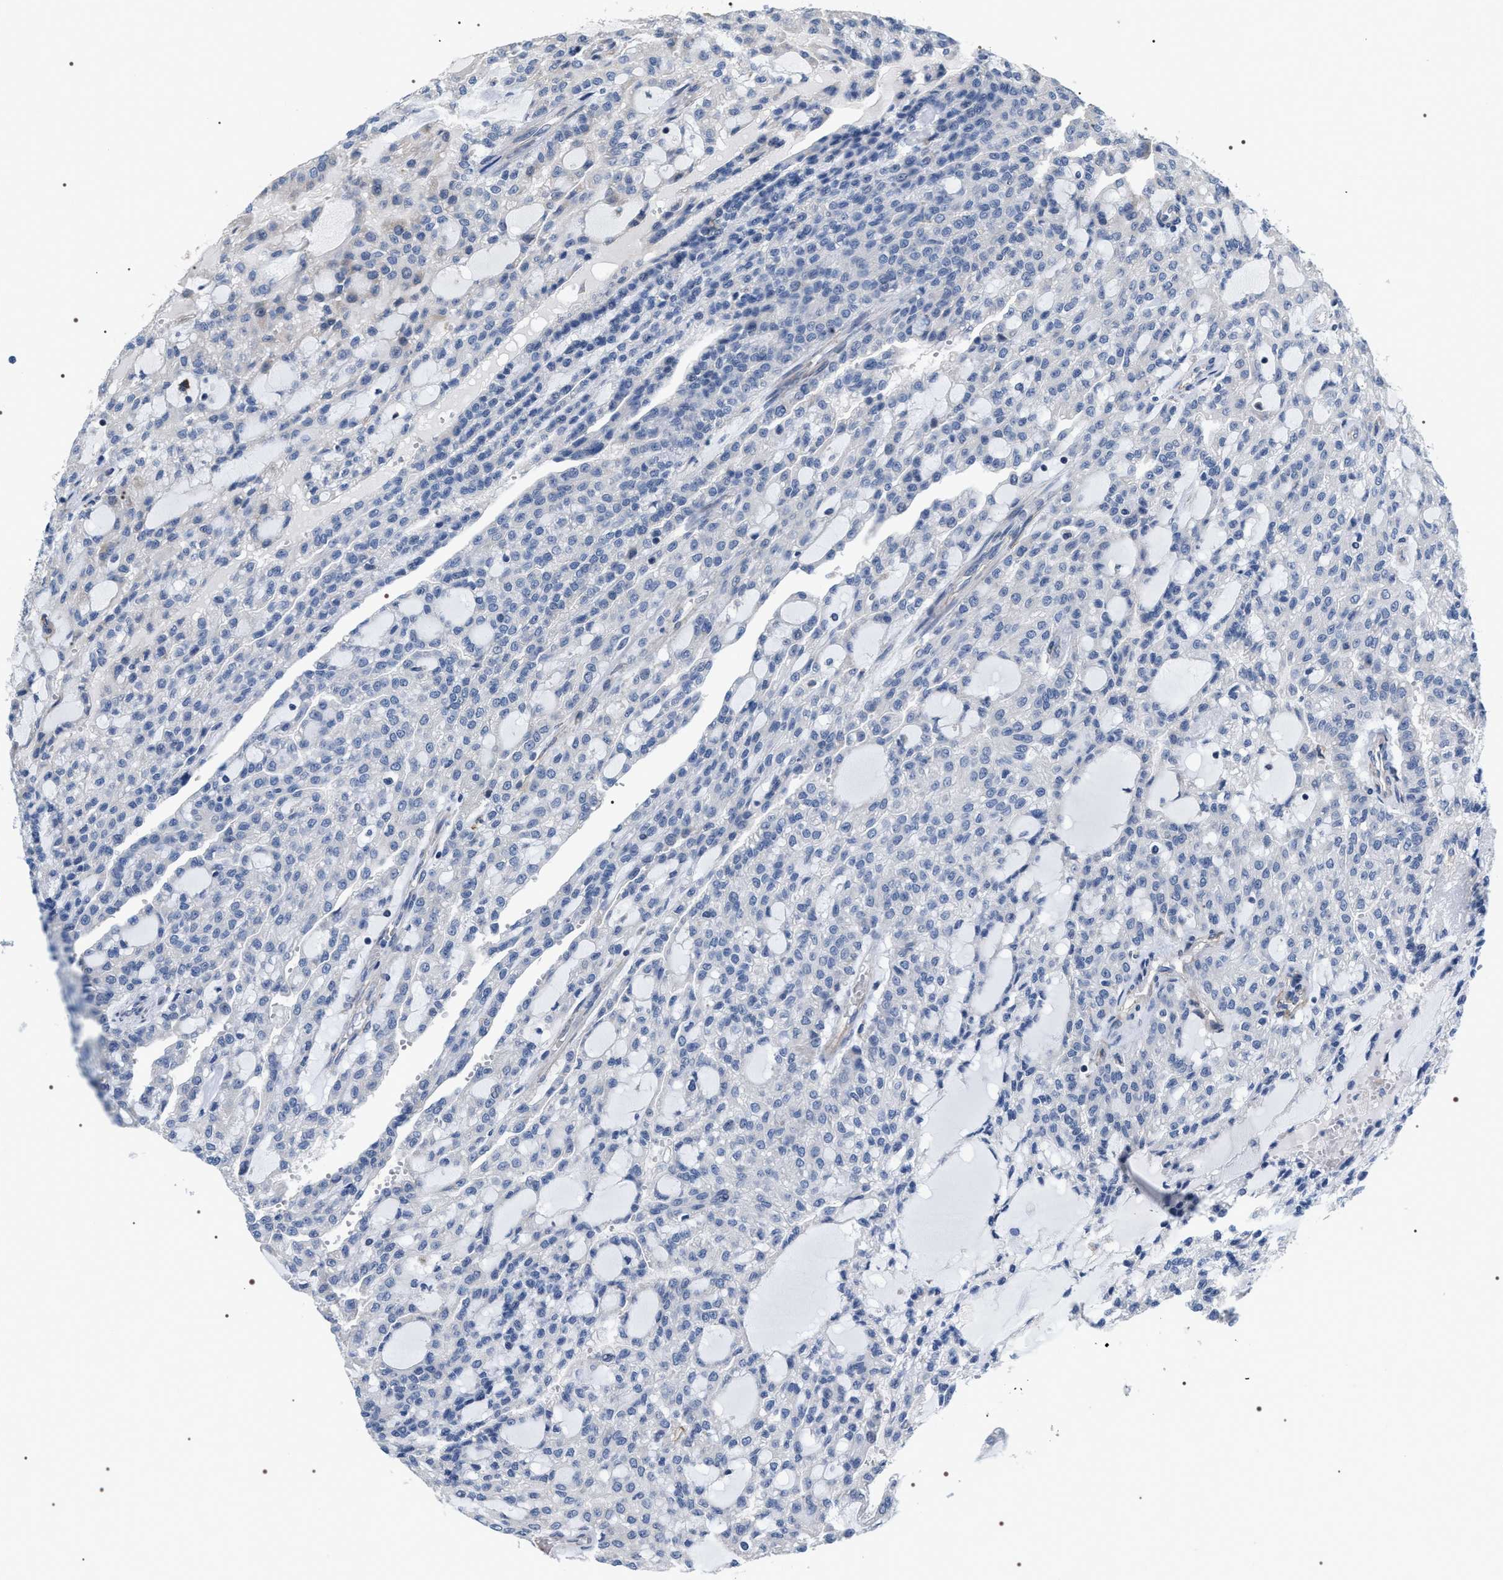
{"staining": {"intensity": "negative", "quantity": "none", "location": "none"}, "tissue": "renal cancer", "cell_type": "Tumor cells", "image_type": "cancer", "snomed": [{"axis": "morphology", "description": "Adenocarcinoma, NOS"}, {"axis": "topography", "description": "Kidney"}], "caption": "High power microscopy micrograph of an immunohistochemistry micrograph of adenocarcinoma (renal), revealing no significant staining in tumor cells. (DAB (3,3'-diaminobenzidine) IHC, high magnification).", "gene": "PKD1L1", "patient": {"sex": "male", "age": 63}}